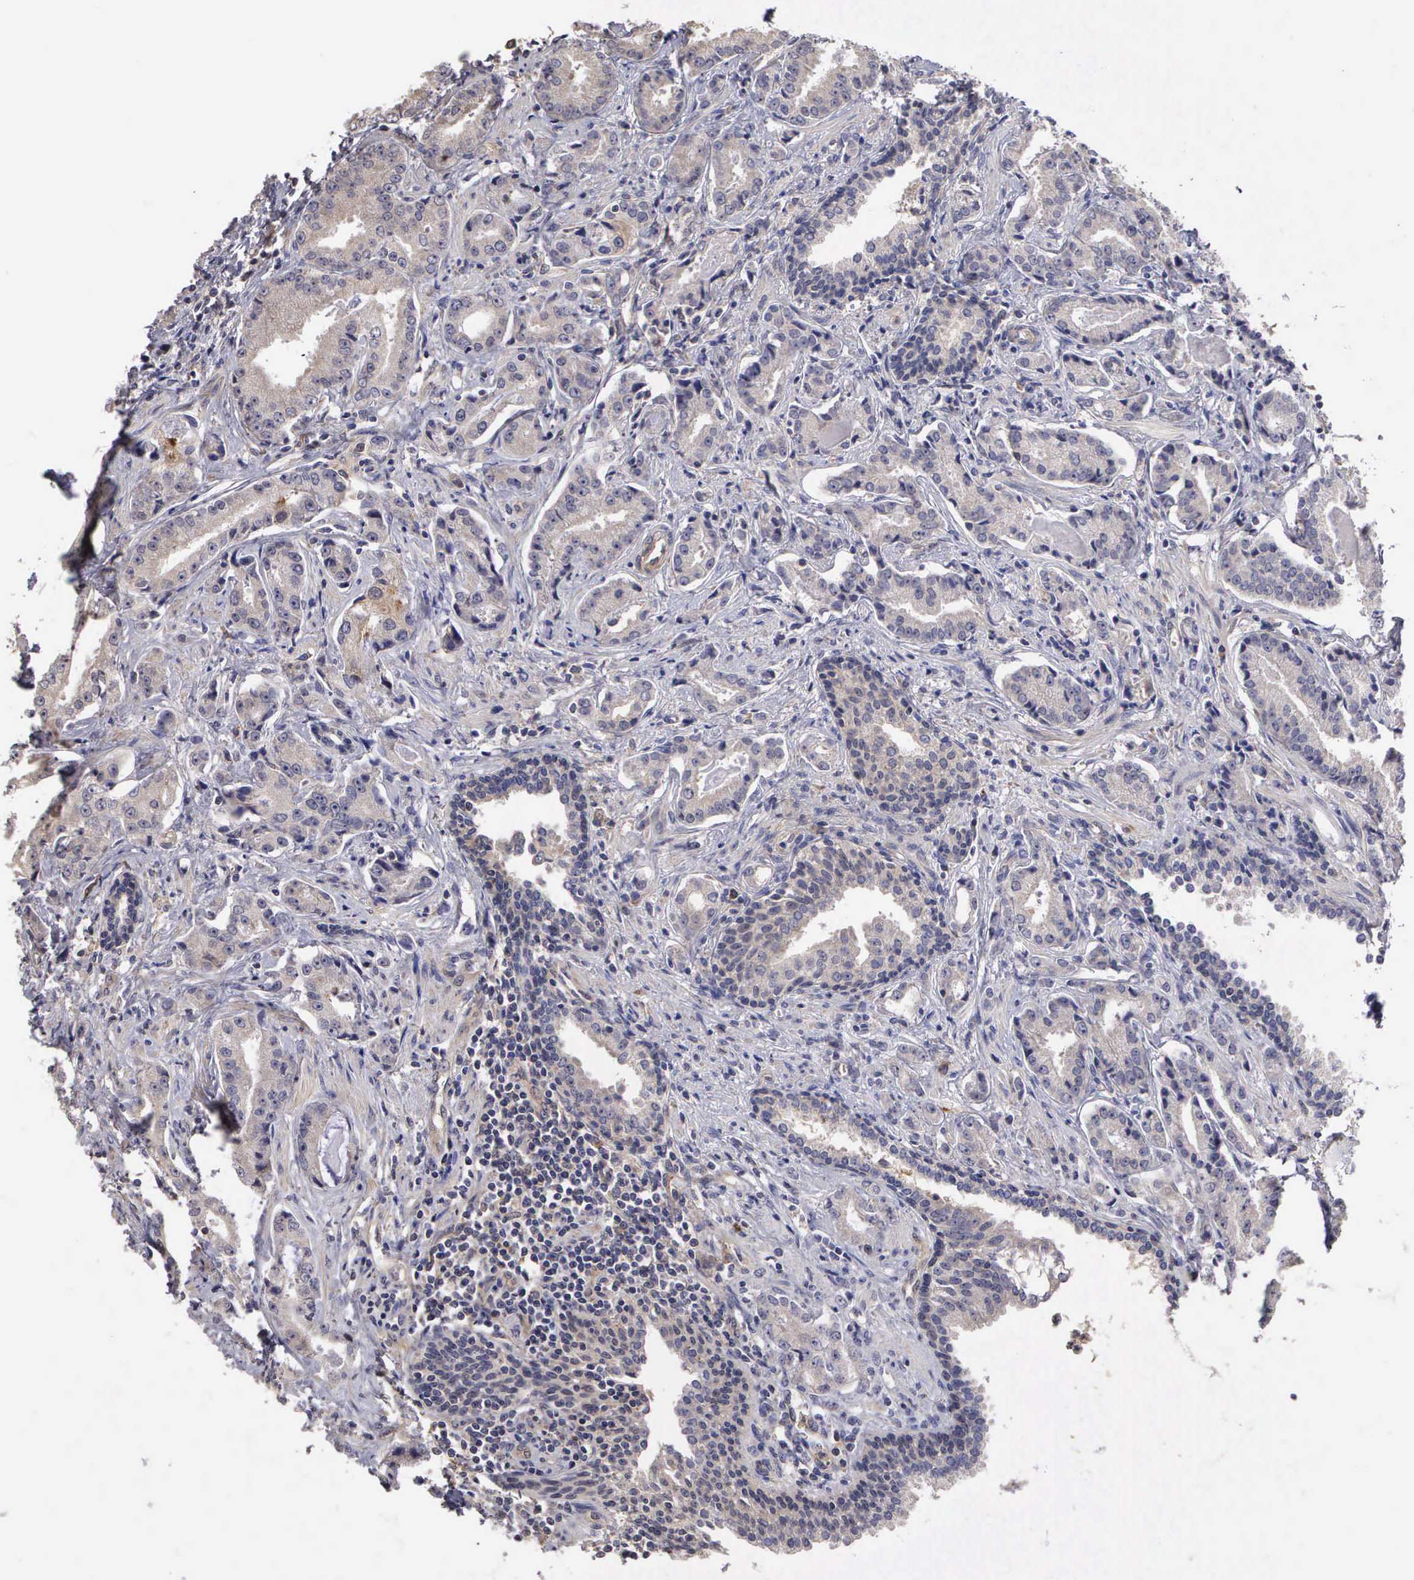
{"staining": {"intensity": "weak", "quantity": "25%-75%", "location": "cytoplasmic/membranous"}, "tissue": "prostate cancer", "cell_type": "Tumor cells", "image_type": "cancer", "snomed": [{"axis": "morphology", "description": "Adenocarcinoma, Low grade"}, {"axis": "topography", "description": "Prostate"}], "caption": "Immunohistochemical staining of human adenocarcinoma (low-grade) (prostate) exhibits low levels of weak cytoplasmic/membranous protein staining in about 25%-75% of tumor cells. Using DAB (brown) and hematoxylin (blue) stains, captured at high magnification using brightfield microscopy.", "gene": "DNAJB7", "patient": {"sex": "male", "age": 65}}